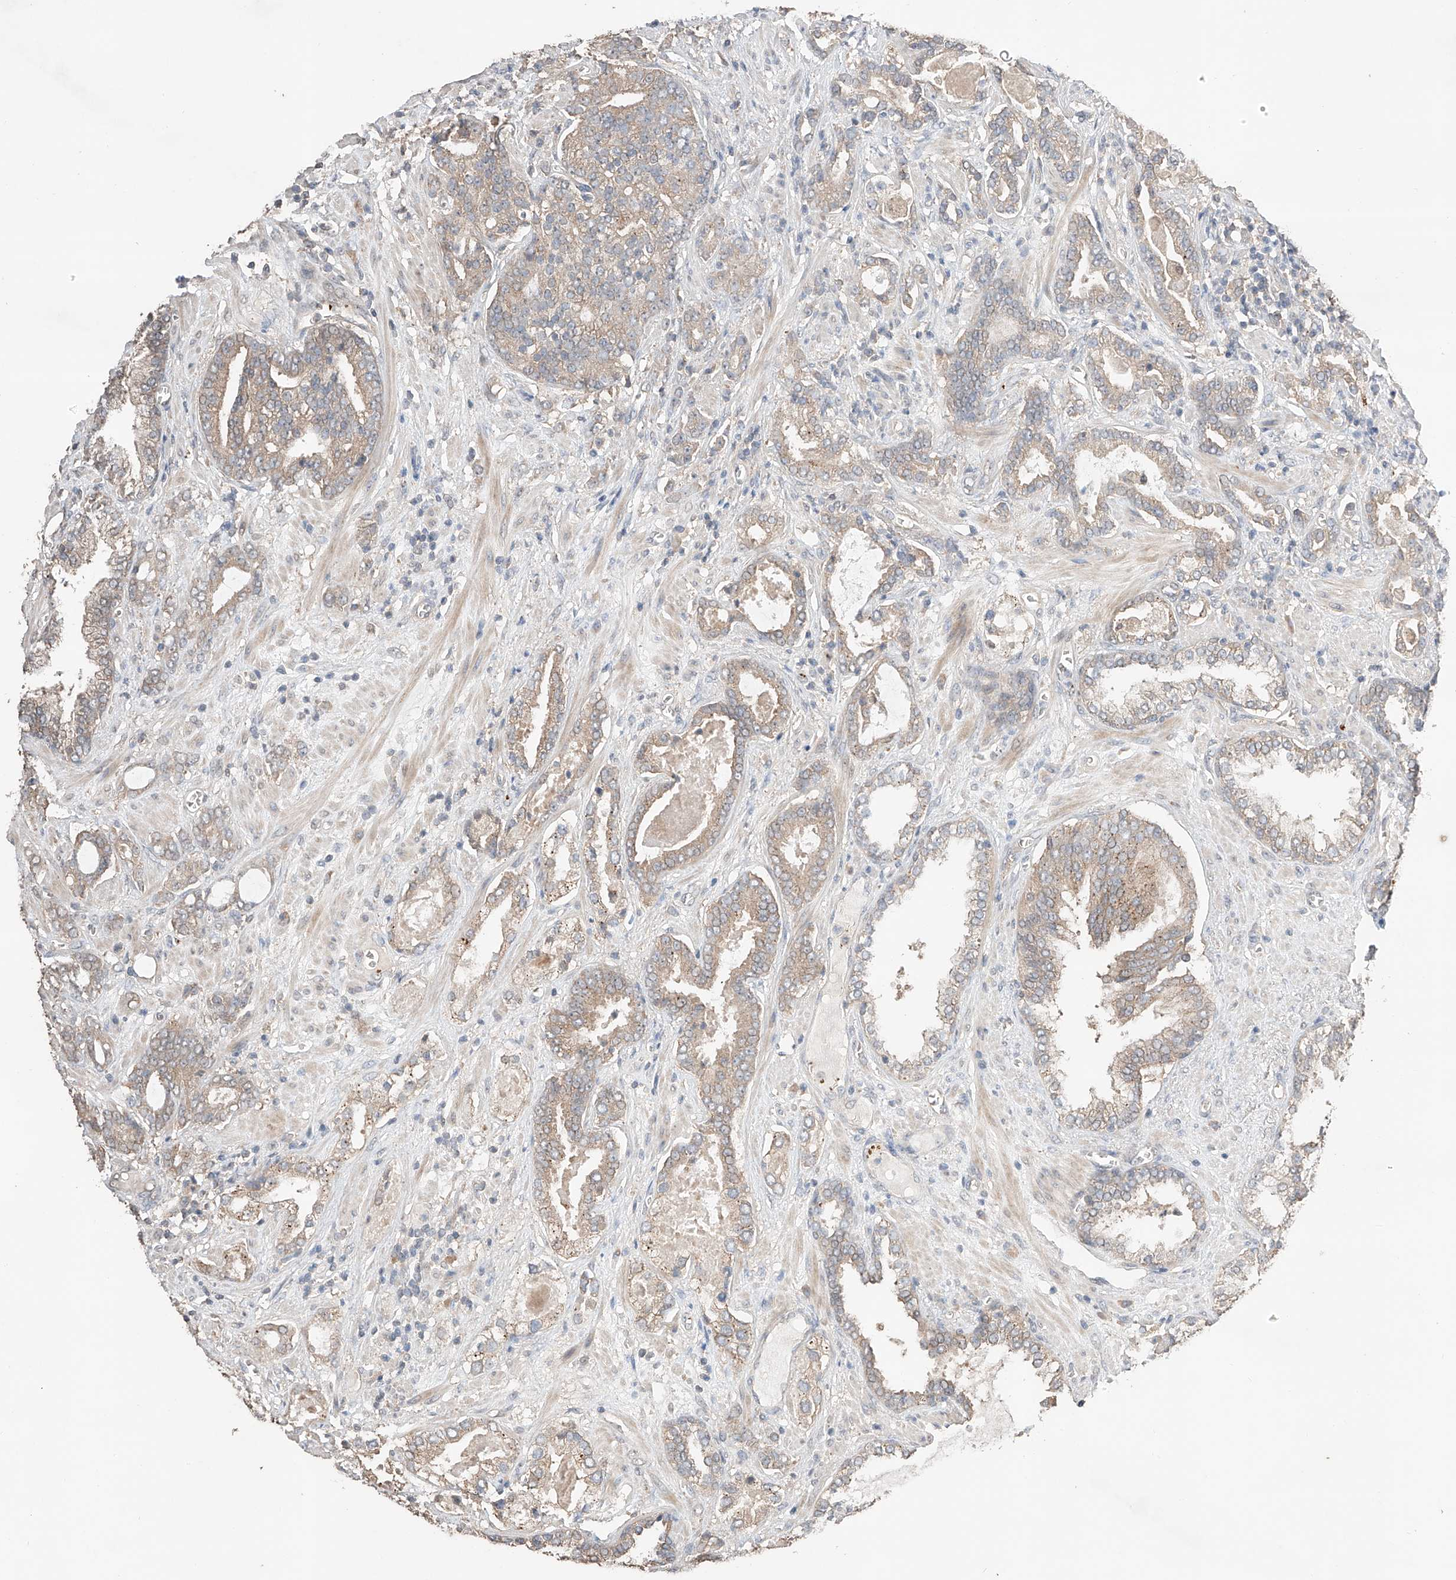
{"staining": {"intensity": "weak", "quantity": "25%-75%", "location": "cytoplasmic/membranous"}, "tissue": "prostate cancer", "cell_type": "Tumor cells", "image_type": "cancer", "snomed": [{"axis": "morphology", "description": "Adenocarcinoma, High grade"}, {"axis": "topography", "description": "Prostate and seminal vesicle, NOS"}], "caption": "Weak cytoplasmic/membranous positivity is appreciated in about 25%-75% of tumor cells in prostate cancer.", "gene": "ZFHX2", "patient": {"sex": "male", "age": 67}}